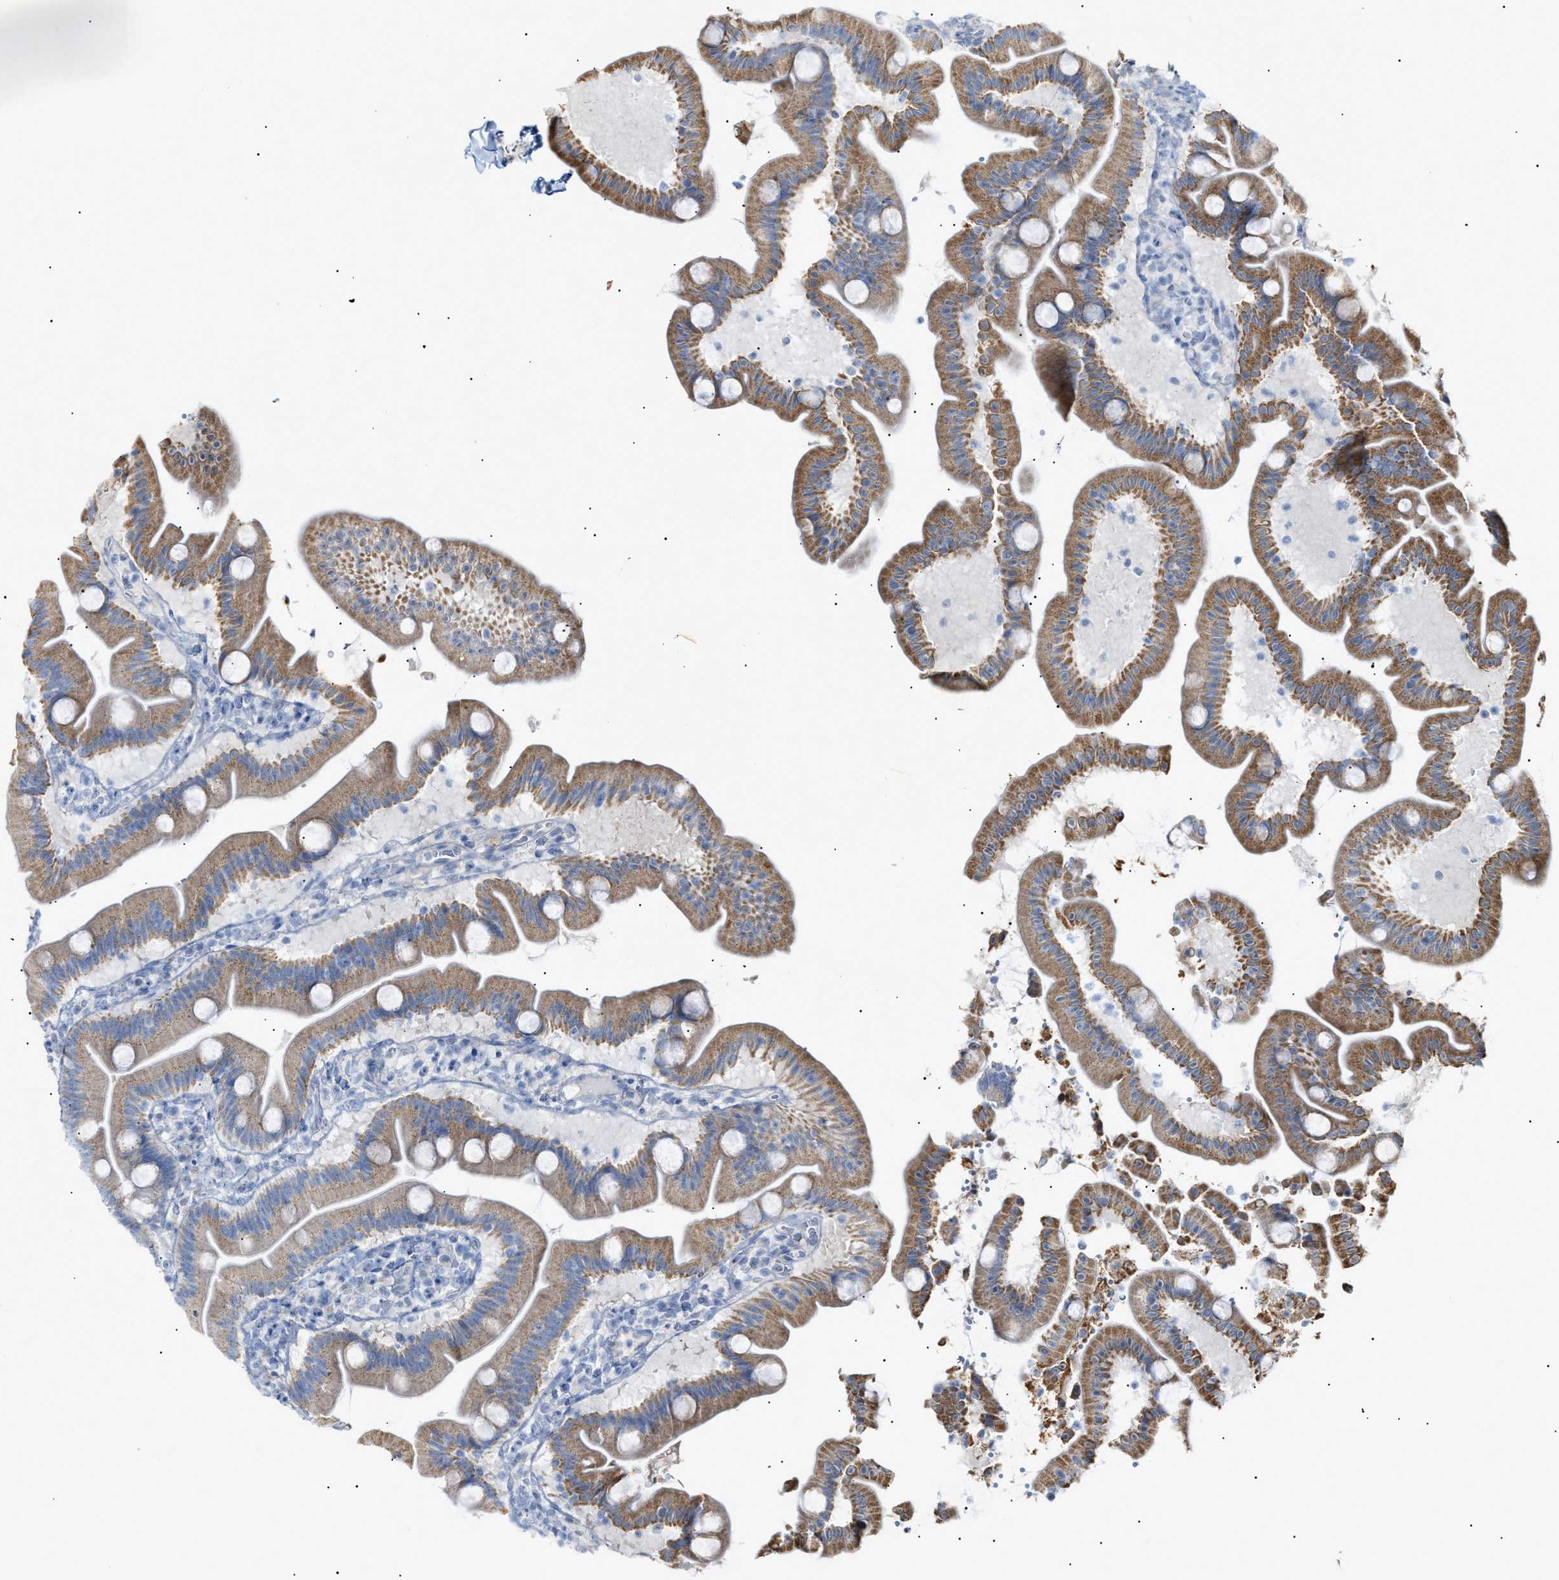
{"staining": {"intensity": "moderate", "quantity": "25%-75%", "location": "cytoplasmic/membranous"}, "tissue": "duodenum", "cell_type": "Glandular cells", "image_type": "normal", "snomed": [{"axis": "morphology", "description": "Normal tissue, NOS"}, {"axis": "topography", "description": "Duodenum"}], "caption": "Normal duodenum demonstrates moderate cytoplasmic/membranous staining in approximately 25%-75% of glandular cells.", "gene": "SLC25A31", "patient": {"sex": "male", "age": 54}}